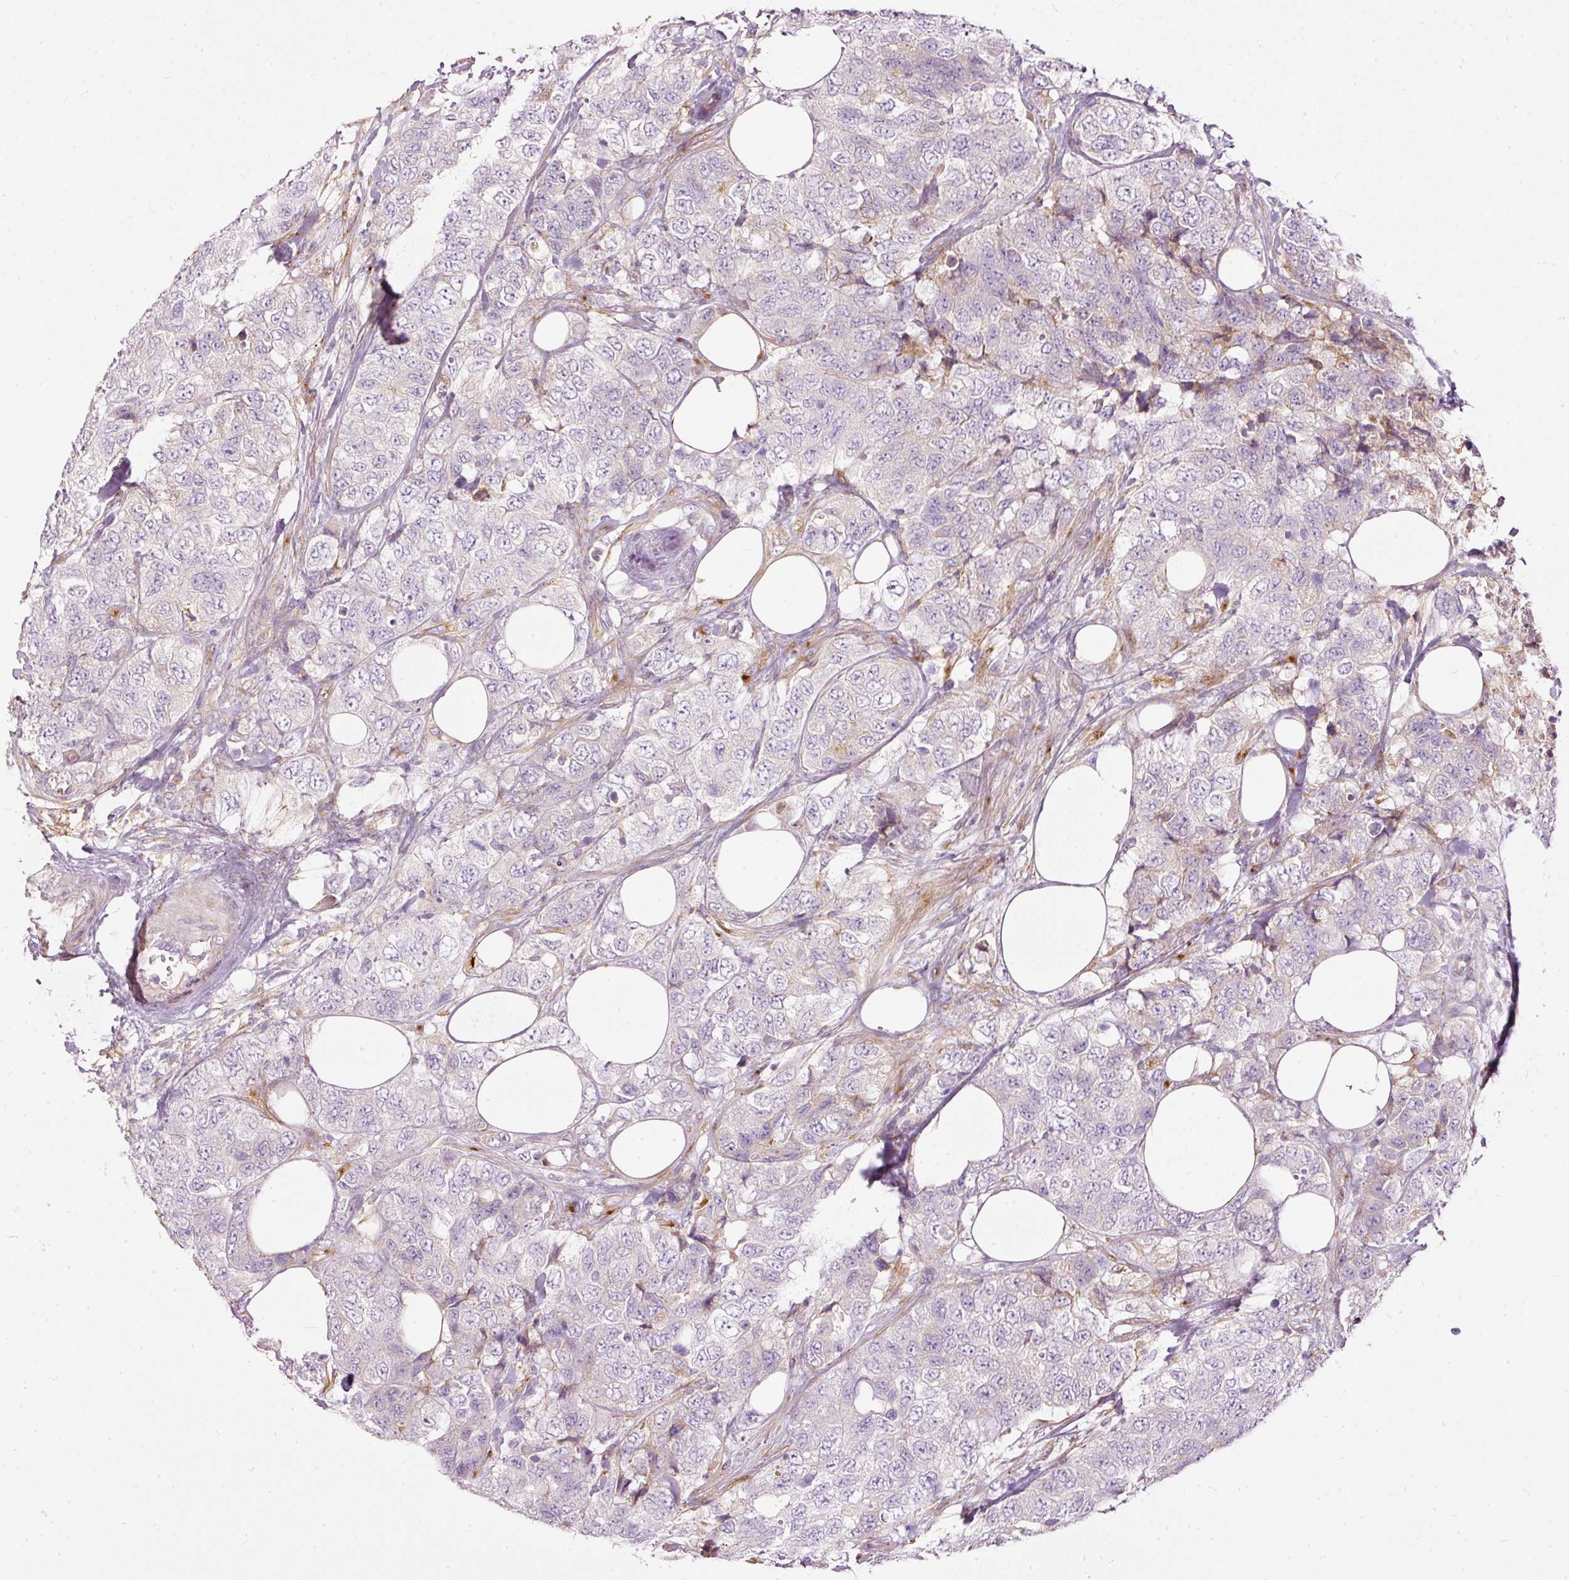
{"staining": {"intensity": "negative", "quantity": "none", "location": "none"}, "tissue": "urothelial cancer", "cell_type": "Tumor cells", "image_type": "cancer", "snomed": [{"axis": "morphology", "description": "Urothelial carcinoma, High grade"}, {"axis": "topography", "description": "Urinary bladder"}], "caption": "The micrograph reveals no significant expression in tumor cells of urothelial cancer. Nuclei are stained in blue.", "gene": "PAQR9", "patient": {"sex": "female", "age": 78}}